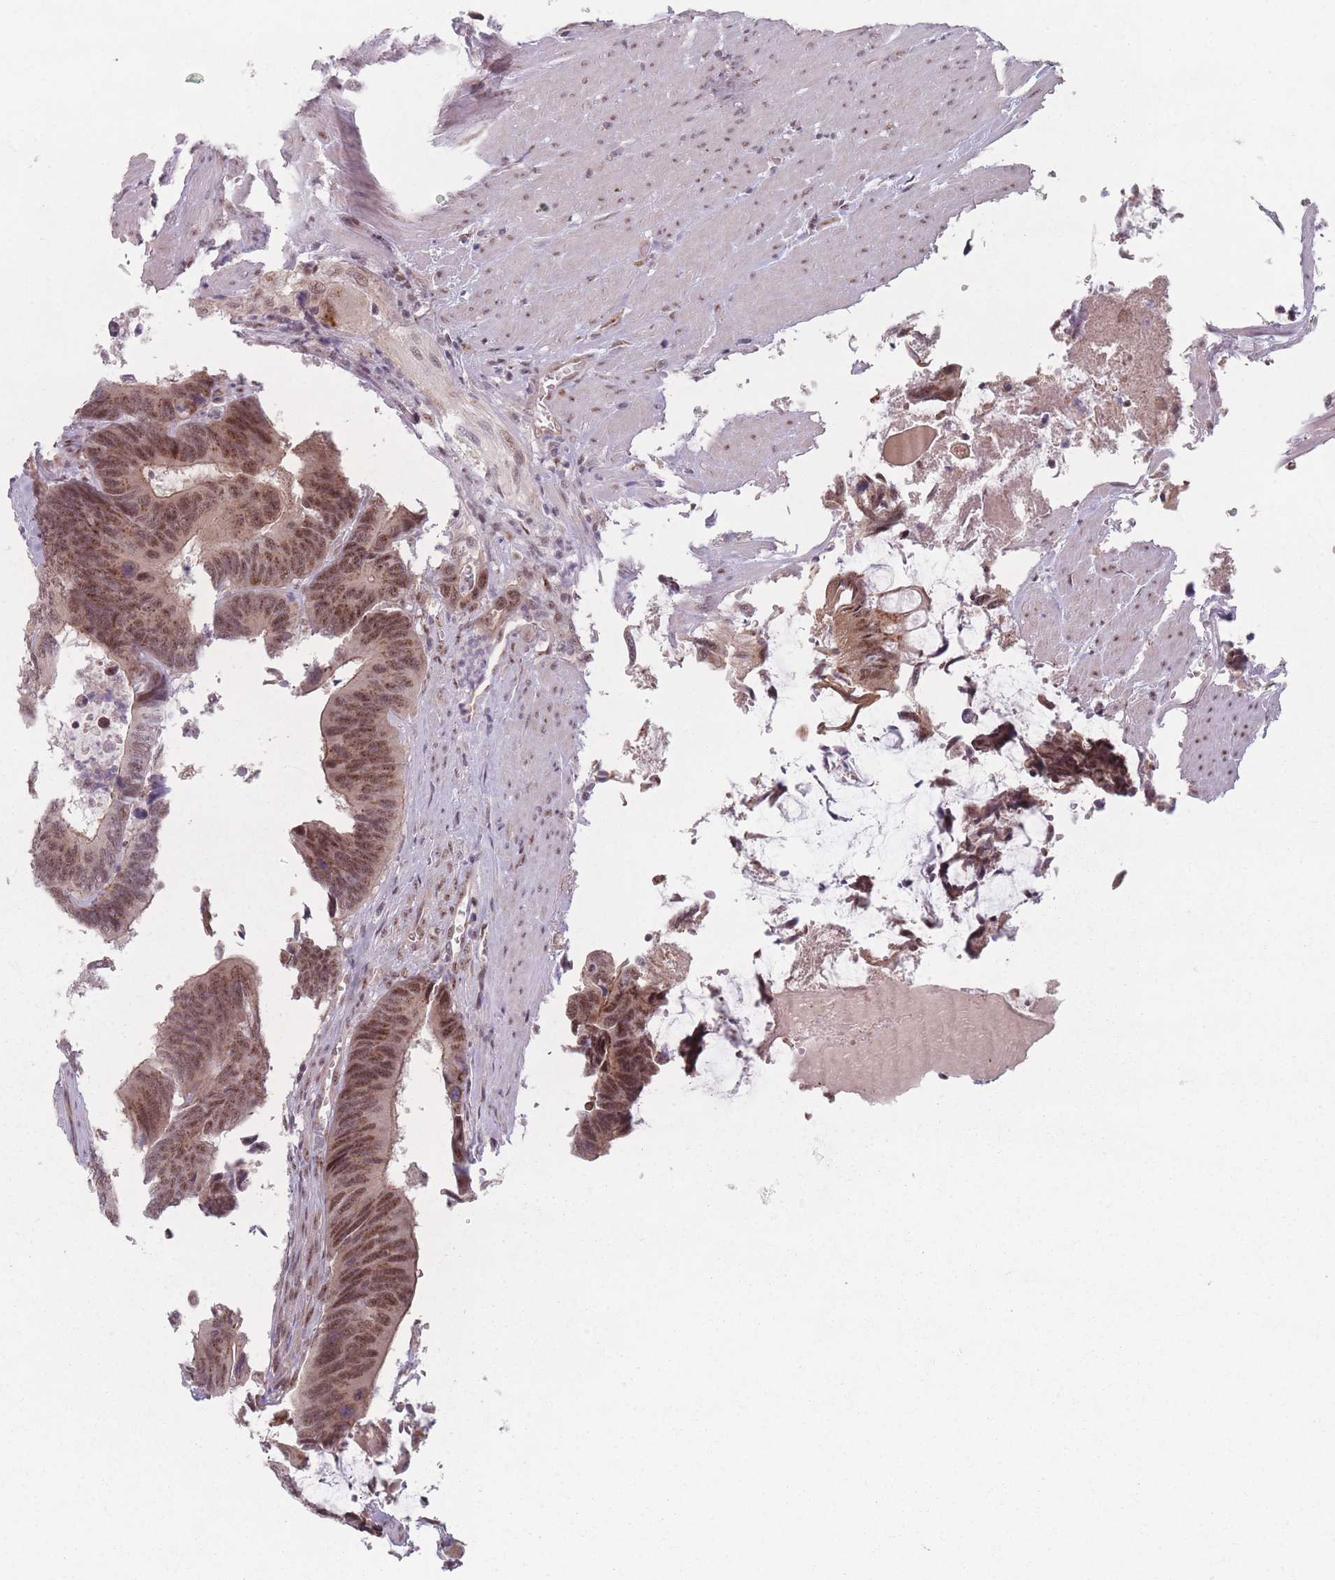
{"staining": {"intensity": "moderate", "quantity": ">75%", "location": "nuclear"}, "tissue": "colorectal cancer", "cell_type": "Tumor cells", "image_type": "cancer", "snomed": [{"axis": "morphology", "description": "Adenocarcinoma, NOS"}, {"axis": "topography", "description": "Colon"}], "caption": "Immunohistochemistry (IHC) of adenocarcinoma (colorectal) exhibits medium levels of moderate nuclear expression in approximately >75% of tumor cells. Immunohistochemistry (IHC) stains the protein of interest in brown and the nuclei are stained blue.", "gene": "ZC3H14", "patient": {"sex": "male", "age": 87}}